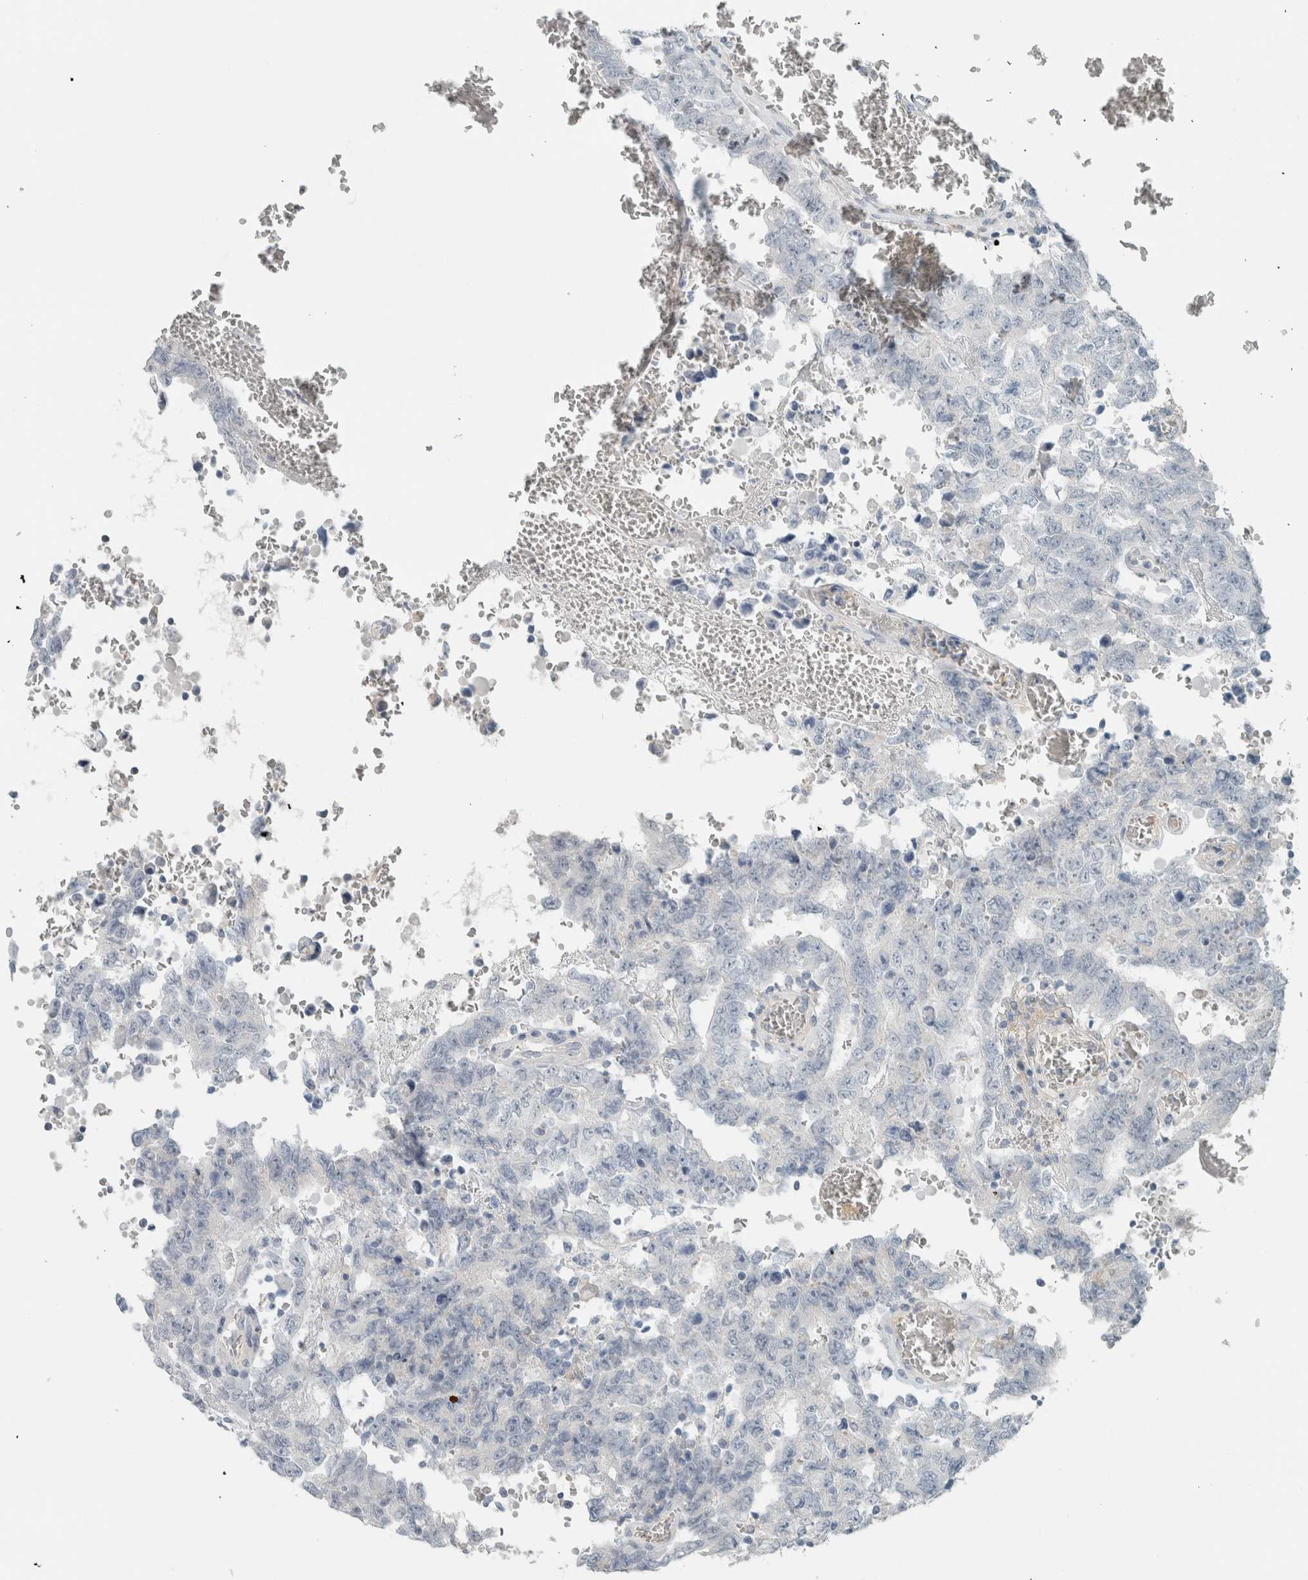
{"staining": {"intensity": "negative", "quantity": "none", "location": "none"}, "tissue": "testis cancer", "cell_type": "Tumor cells", "image_type": "cancer", "snomed": [{"axis": "morphology", "description": "Carcinoma, Embryonal, NOS"}, {"axis": "topography", "description": "Testis"}], "caption": "Protein analysis of embryonal carcinoma (testis) exhibits no significant expression in tumor cells. (Brightfield microscopy of DAB (3,3'-diaminobenzidine) IHC at high magnification).", "gene": "SCIN", "patient": {"sex": "male", "age": 26}}